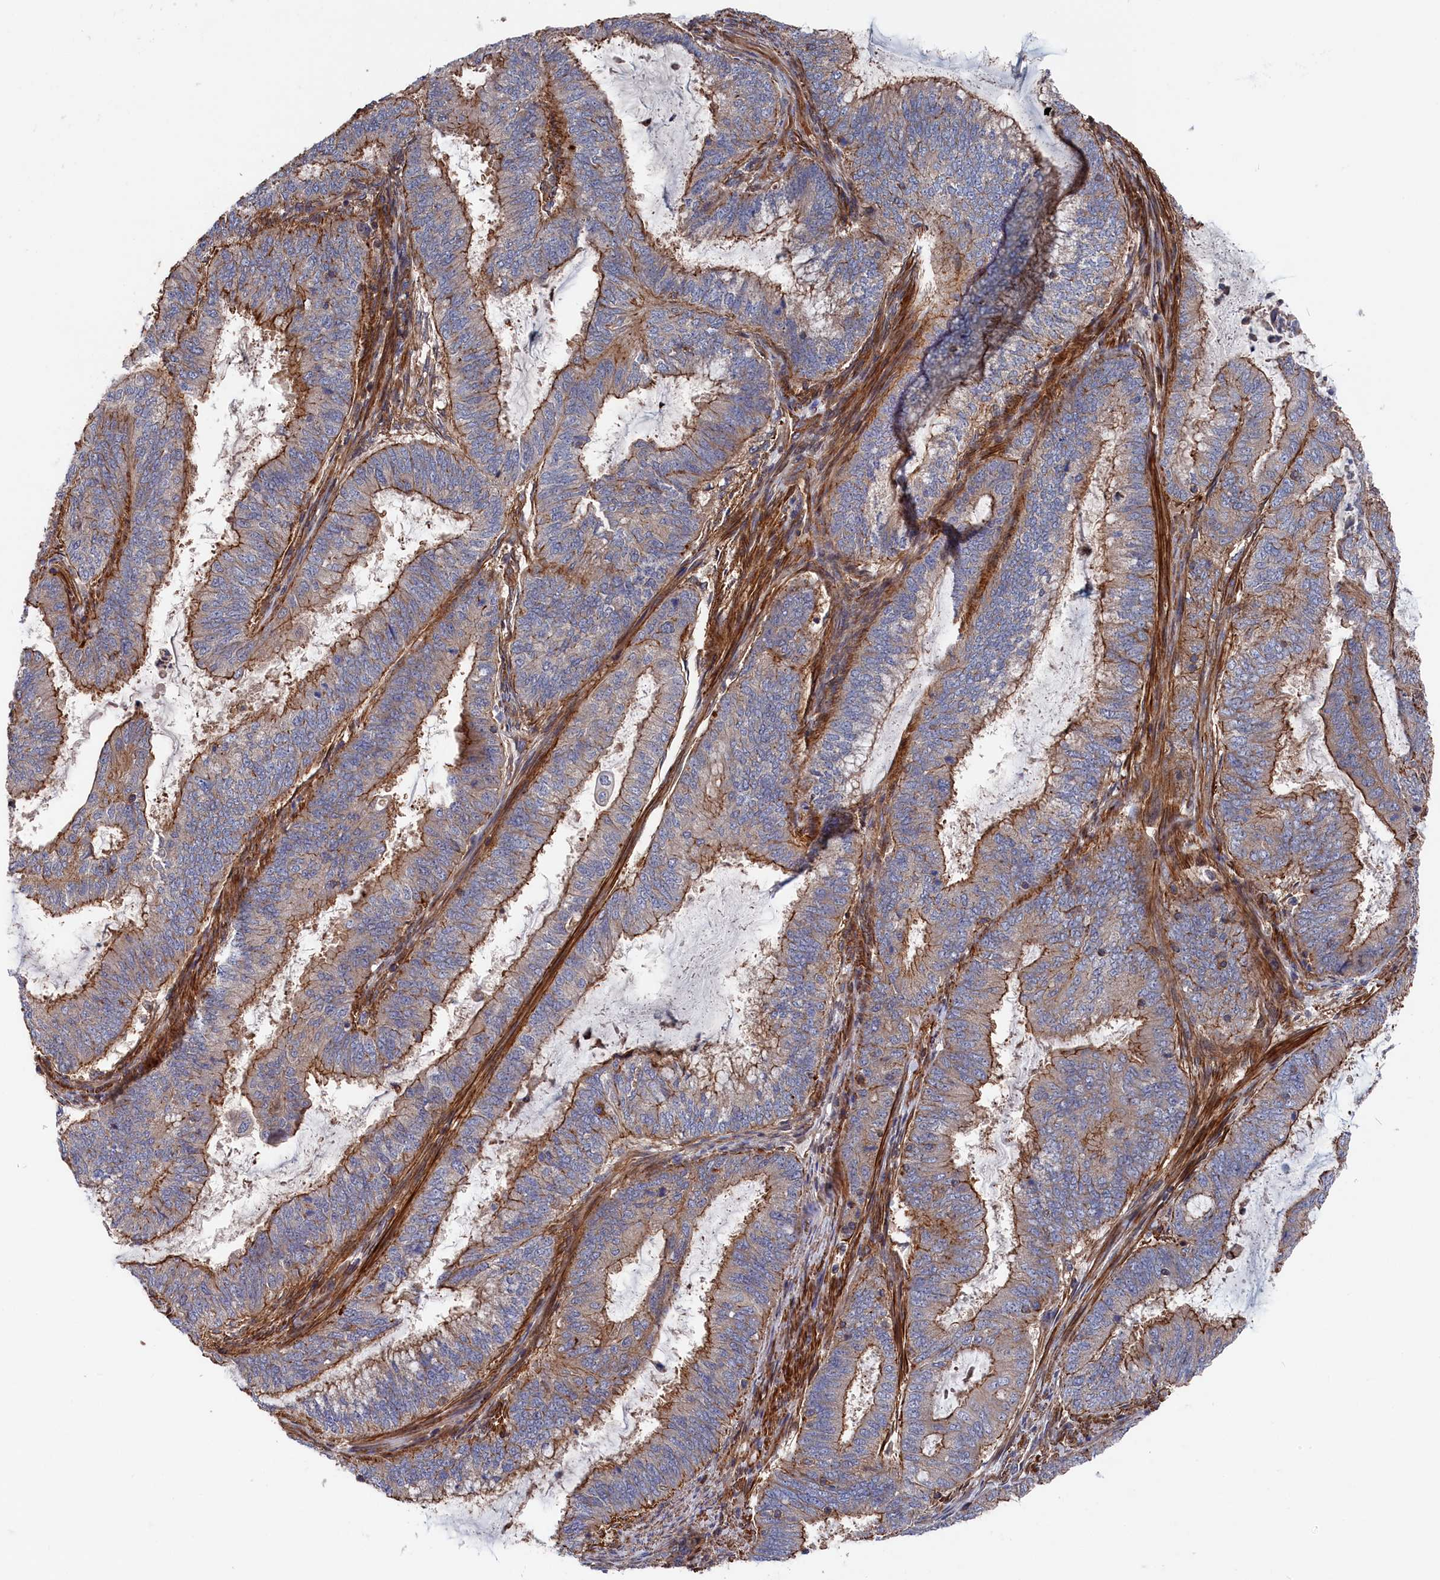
{"staining": {"intensity": "moderate", "quantity": "25%-75%", "location": "cytoplasmic/membranous"}, "tissue": "endometrial cancer", "cell_type": "Tumor cells", "image_type": "cancer", "snomed": [{"axis": "morphology", "description": "Adenocarcinoma, NOS"}, {"axis": "topography", "description": "Endometrium"}], "caption": "DAB immunohistochemical staining of human endometrial cancer (adenocarcinoma) exhibits moderate cytoplasmic/membranous protein staining in about 25%-75% of tumor cells.", "gene": "LDHD", "patient": {"sex": "female", "age": 51}}